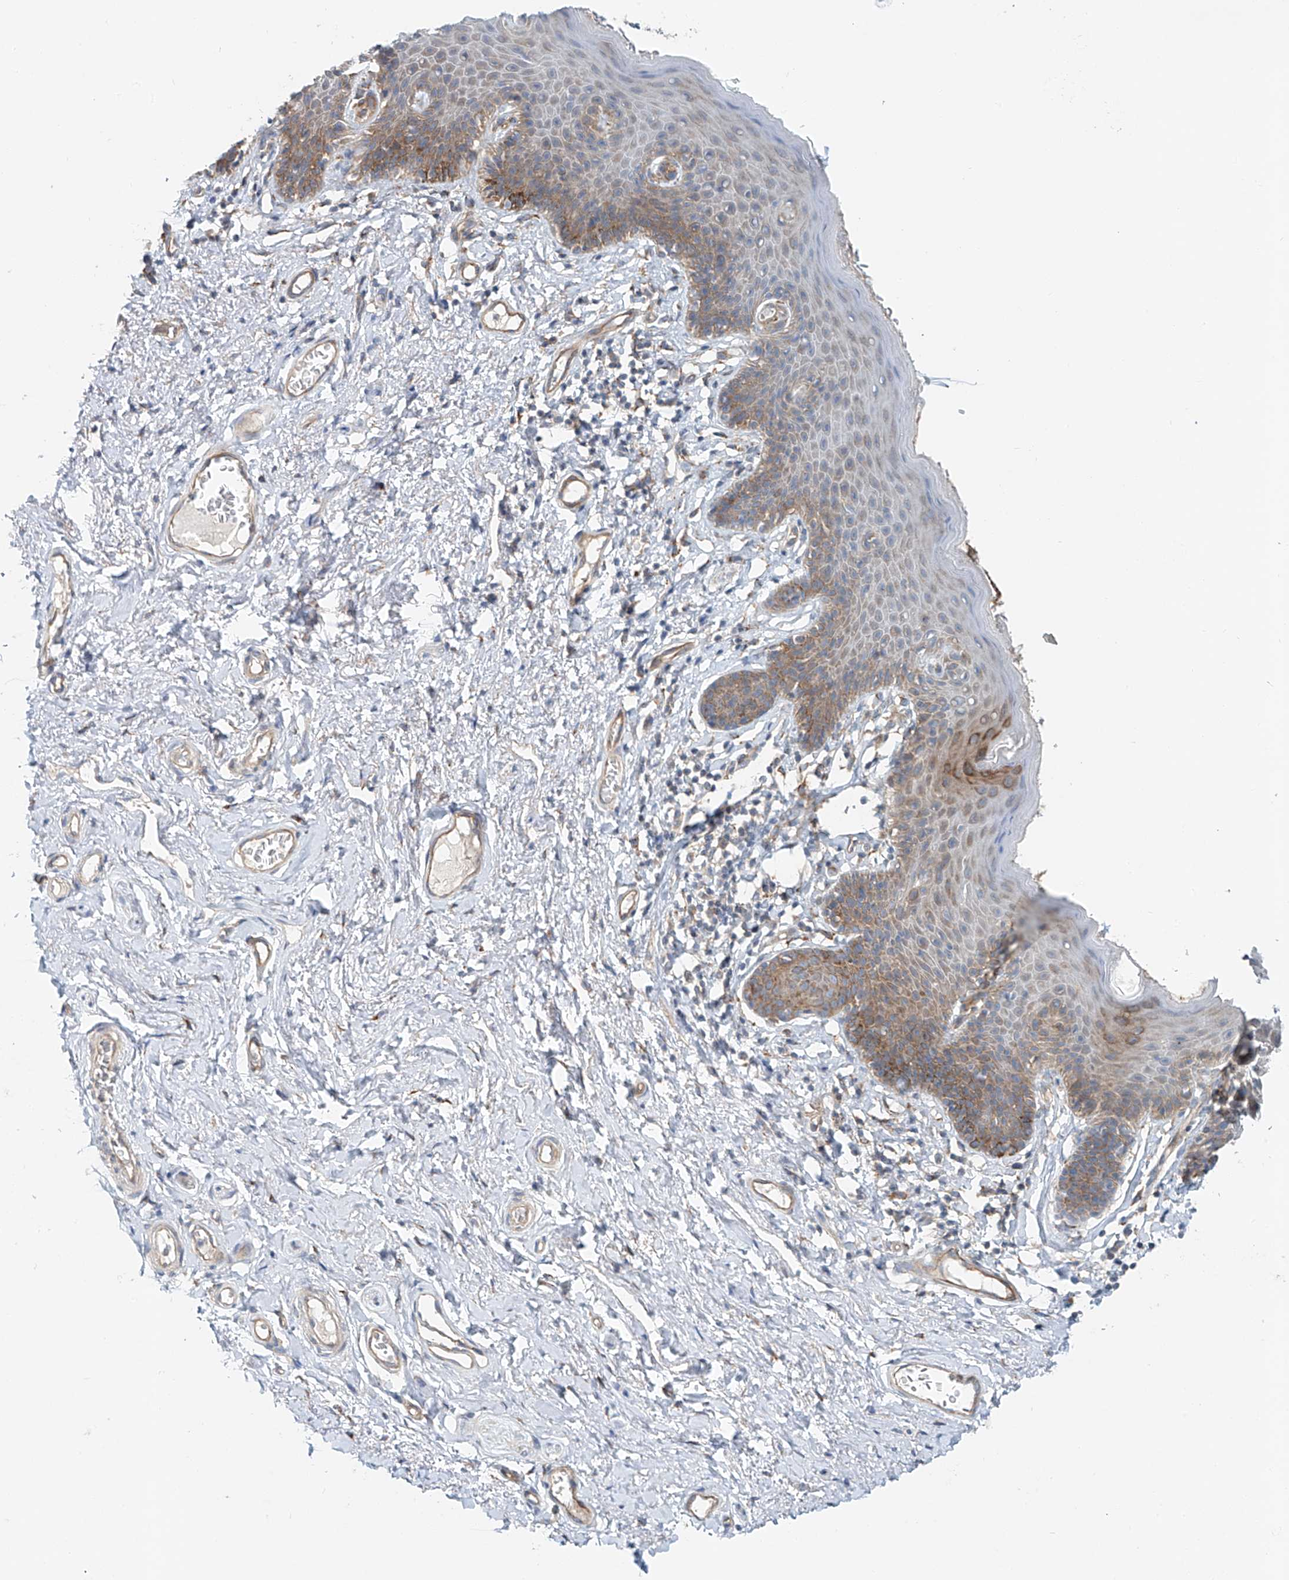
{"staining": {"intensity": "moderate", "quantity": "25%-75%", "location": "cytoplasmic/membranous"}, "tissue": "skin", "cell_type": "Epidermal cells", "image_type": "normal", "snomed": [{"axis": "morphology", "description": "Normal tissue, NOS"}, {"axis": "topography", "description": "Vulva"}], "caption": "Skin stained for a protein (brown) shows moderate cytoplasmic/membranous positive positivity in approximately 25%-75% of epidermal cells.", "gene": "SNAP29", "patient": {"sex": "female", "age": 66}}